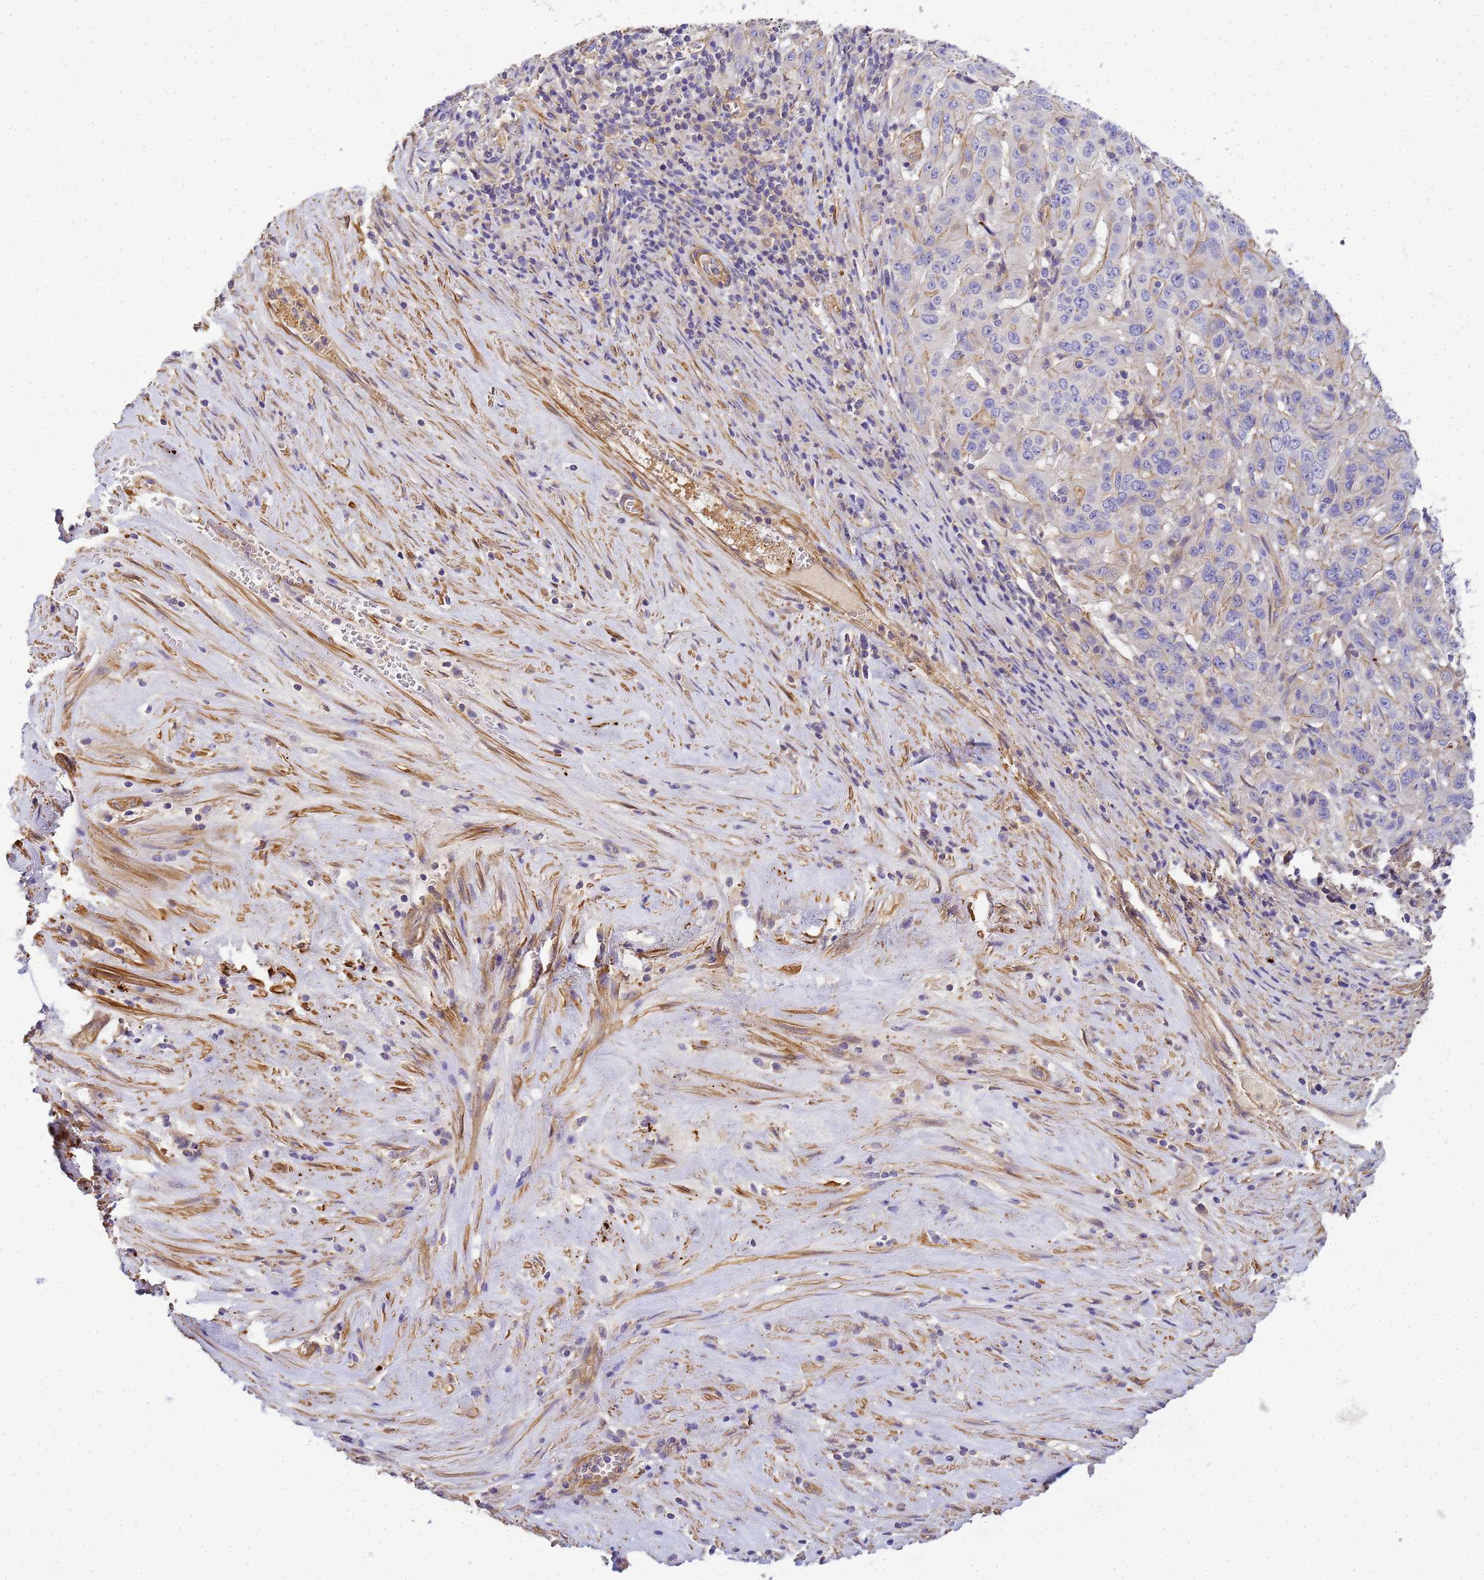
{"staining": {"intensity": "weak", "quantity": "25%-75%", "location": "cytoplasmic/membranous"}, "tissue": "pancreatic cancer", "cell_type": "Tumor cells", "image_type": "cancer", "snomed": [{"axis": "morphology", "description": "Adenocarcinoma, NOS"}, {"axis": "topography", "description": "Pancreas"}], "caption": "Immunohistochemical staining of human pancreatic cancer (adenocarcinoma) shows weak cytoplasmic/membranous protein expression in about 25%-75% of tumor cells.", "gene": "MYL12A", "patient": {"sex": "male", "age": 63}}